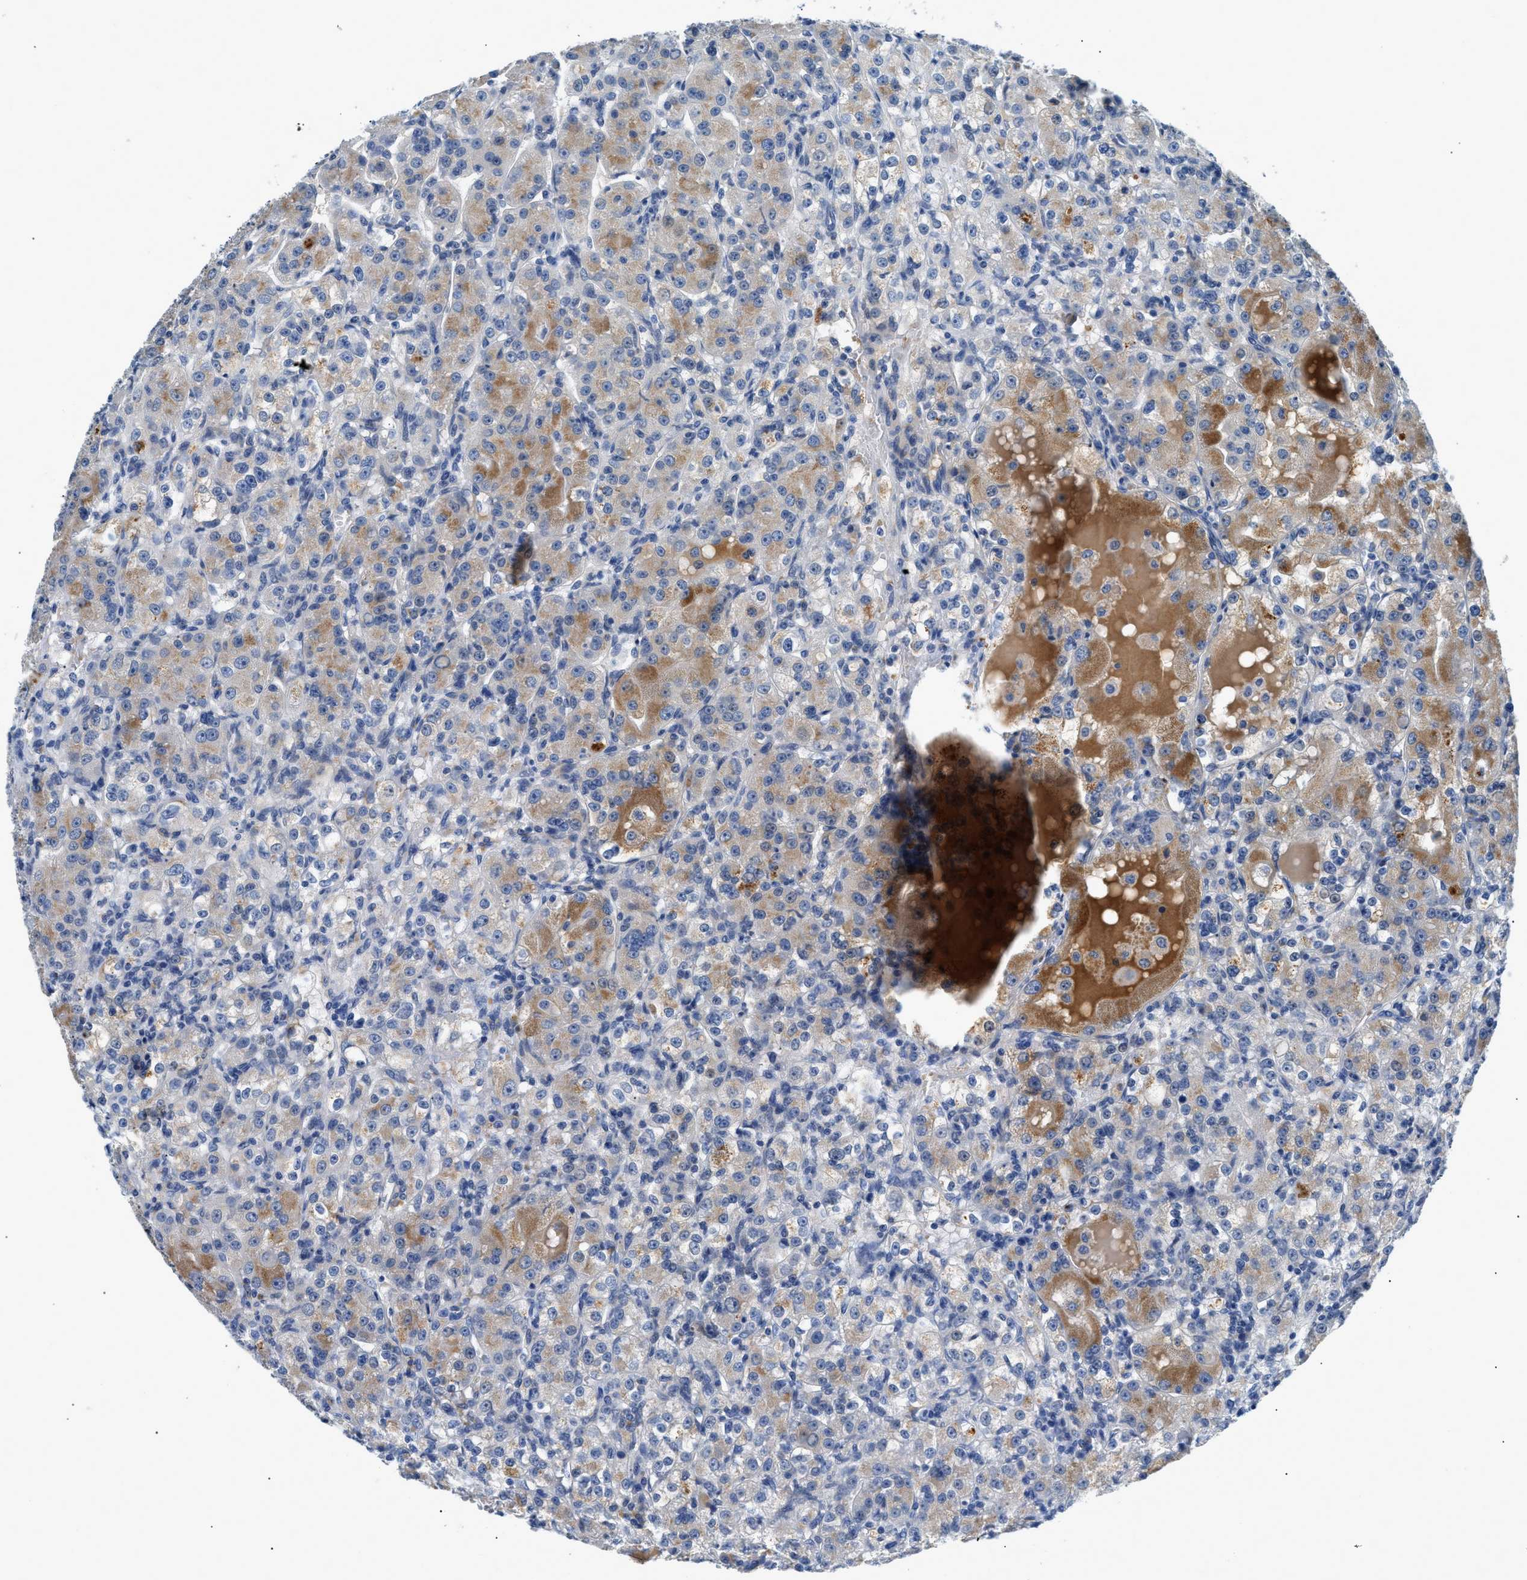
{"staining": {"intensity": "moderate", "quantity": "25%-75%", "location": "cytoplasmic/membranous"}, "tissue": "renal cancer", "cell_type": "Tumor cells", "image_type": "cancer", "snomed": [{"axis": "morphology", "description": "Normal tissue, NOS"}, {"axis": "morphology", "description": "Adenocarcinoma, NOS"}, {"axis": "topography", "description": "Kidney"}], "caption": "Protein staining shows moderate cytoplasmic/membranous staining in about 25%-75% of tumor cells in adenocarcinoma (renal).", "gene": "TSPAN3", "patient": {"sex": "male", "age": 61}}